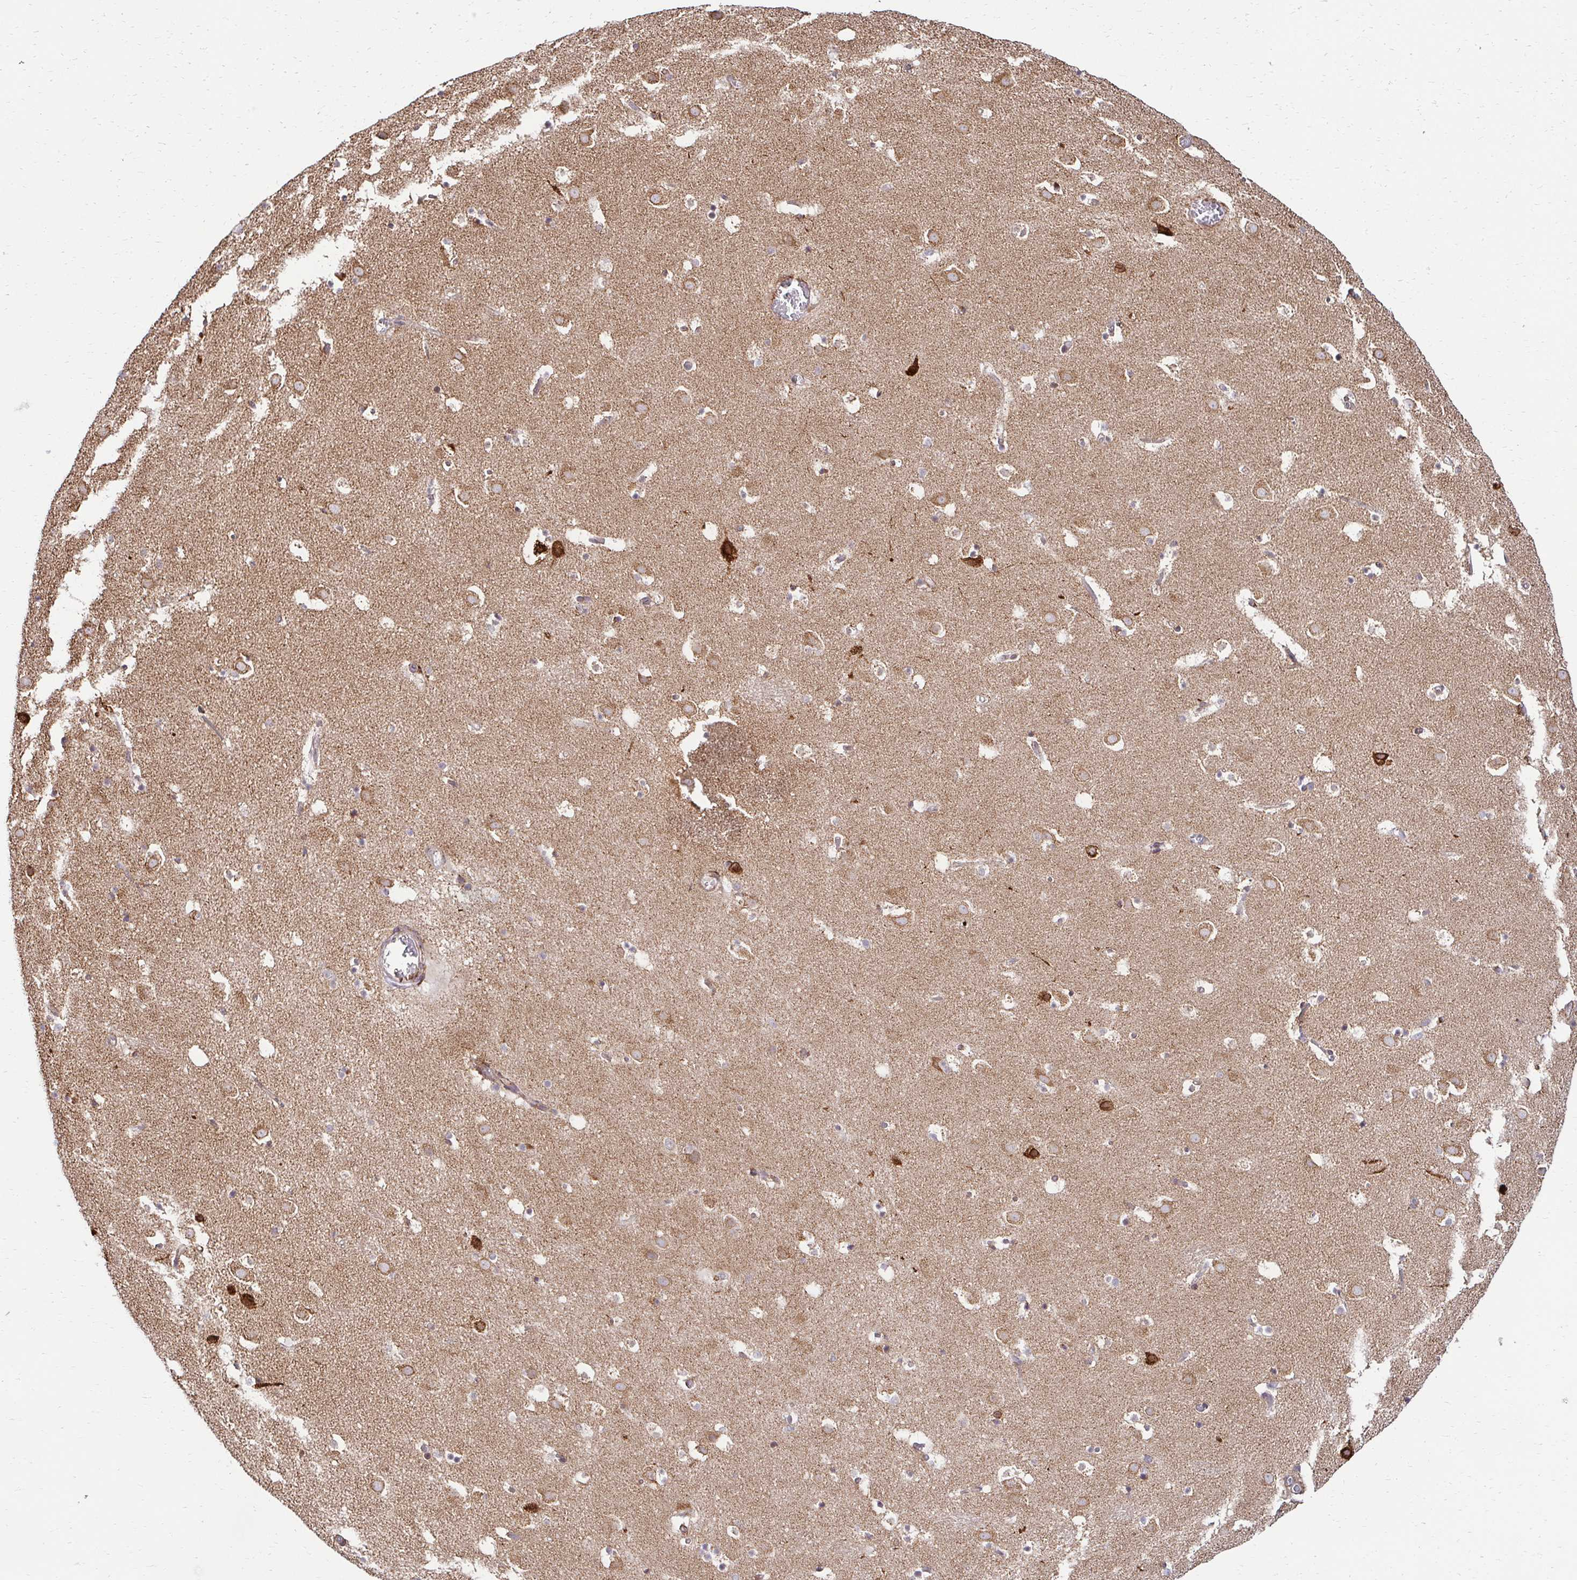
{"staining": {"intensity": "strong", "quantity": "<25%", "location": "cytoplasmic/membranous"}, "tissue": "caudate", "cell_type": "Glial cells", "image_type": "normal", "snomed": [{"axis": "morphology", "description": "Normal tissue, NOS"}, {"axis": "topography", "description": "Lateral ventricle wall"}], "caption": "Benign caudate demonstrates strong cytoplasmic/membranous expression in approximately <25% of glial cells, visualized by immunohistochemistry.", "gene": "HPS1", "patient": {"sex": "male", "age": 37}}